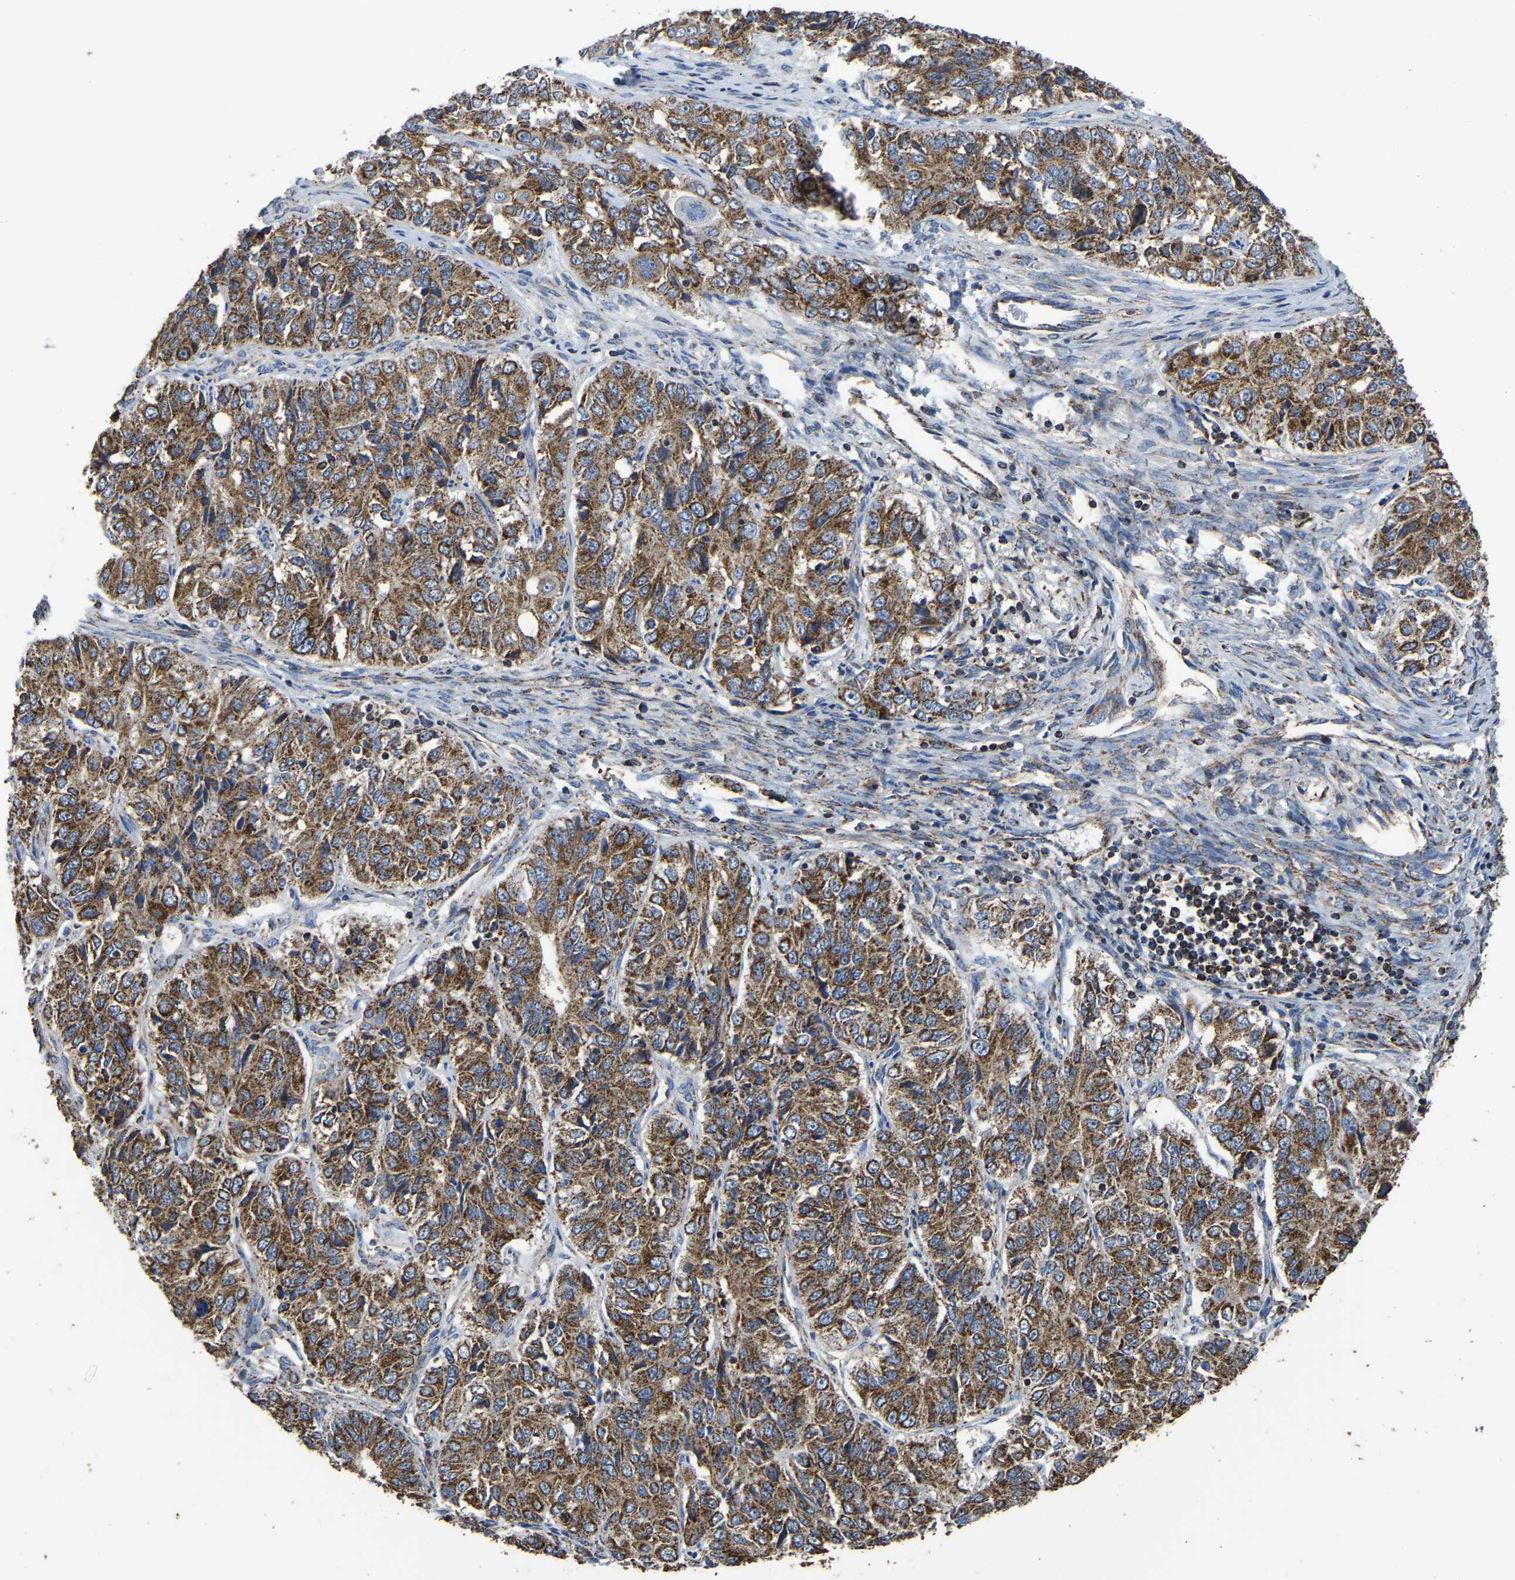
{"staining": {"intensity": "moderate", "quantity": ">75%", "location": "cytoplasmic/membranous"}, "tissue": "ovarian cancer", "cell_type": "Tumor cells", "image_type": "cancer", "snomed": [{"axis": "morphology", "description": "Carcinoma, endometroid"}, {"axis": "topography", "description": "Ovary"}], "caption": "DAB (3,3'-diaminobenzidine) immunohistochemical staining of human endometroid carcinoma (ovarian) displays moderate cytoplasmic/membranous protein expression in approximately >75% of tumor cells. The protein is shown in brown color, while the nuclei are stained blue.", "gene": "ETFA", "patient": {"sex": "female", "age": 51}}